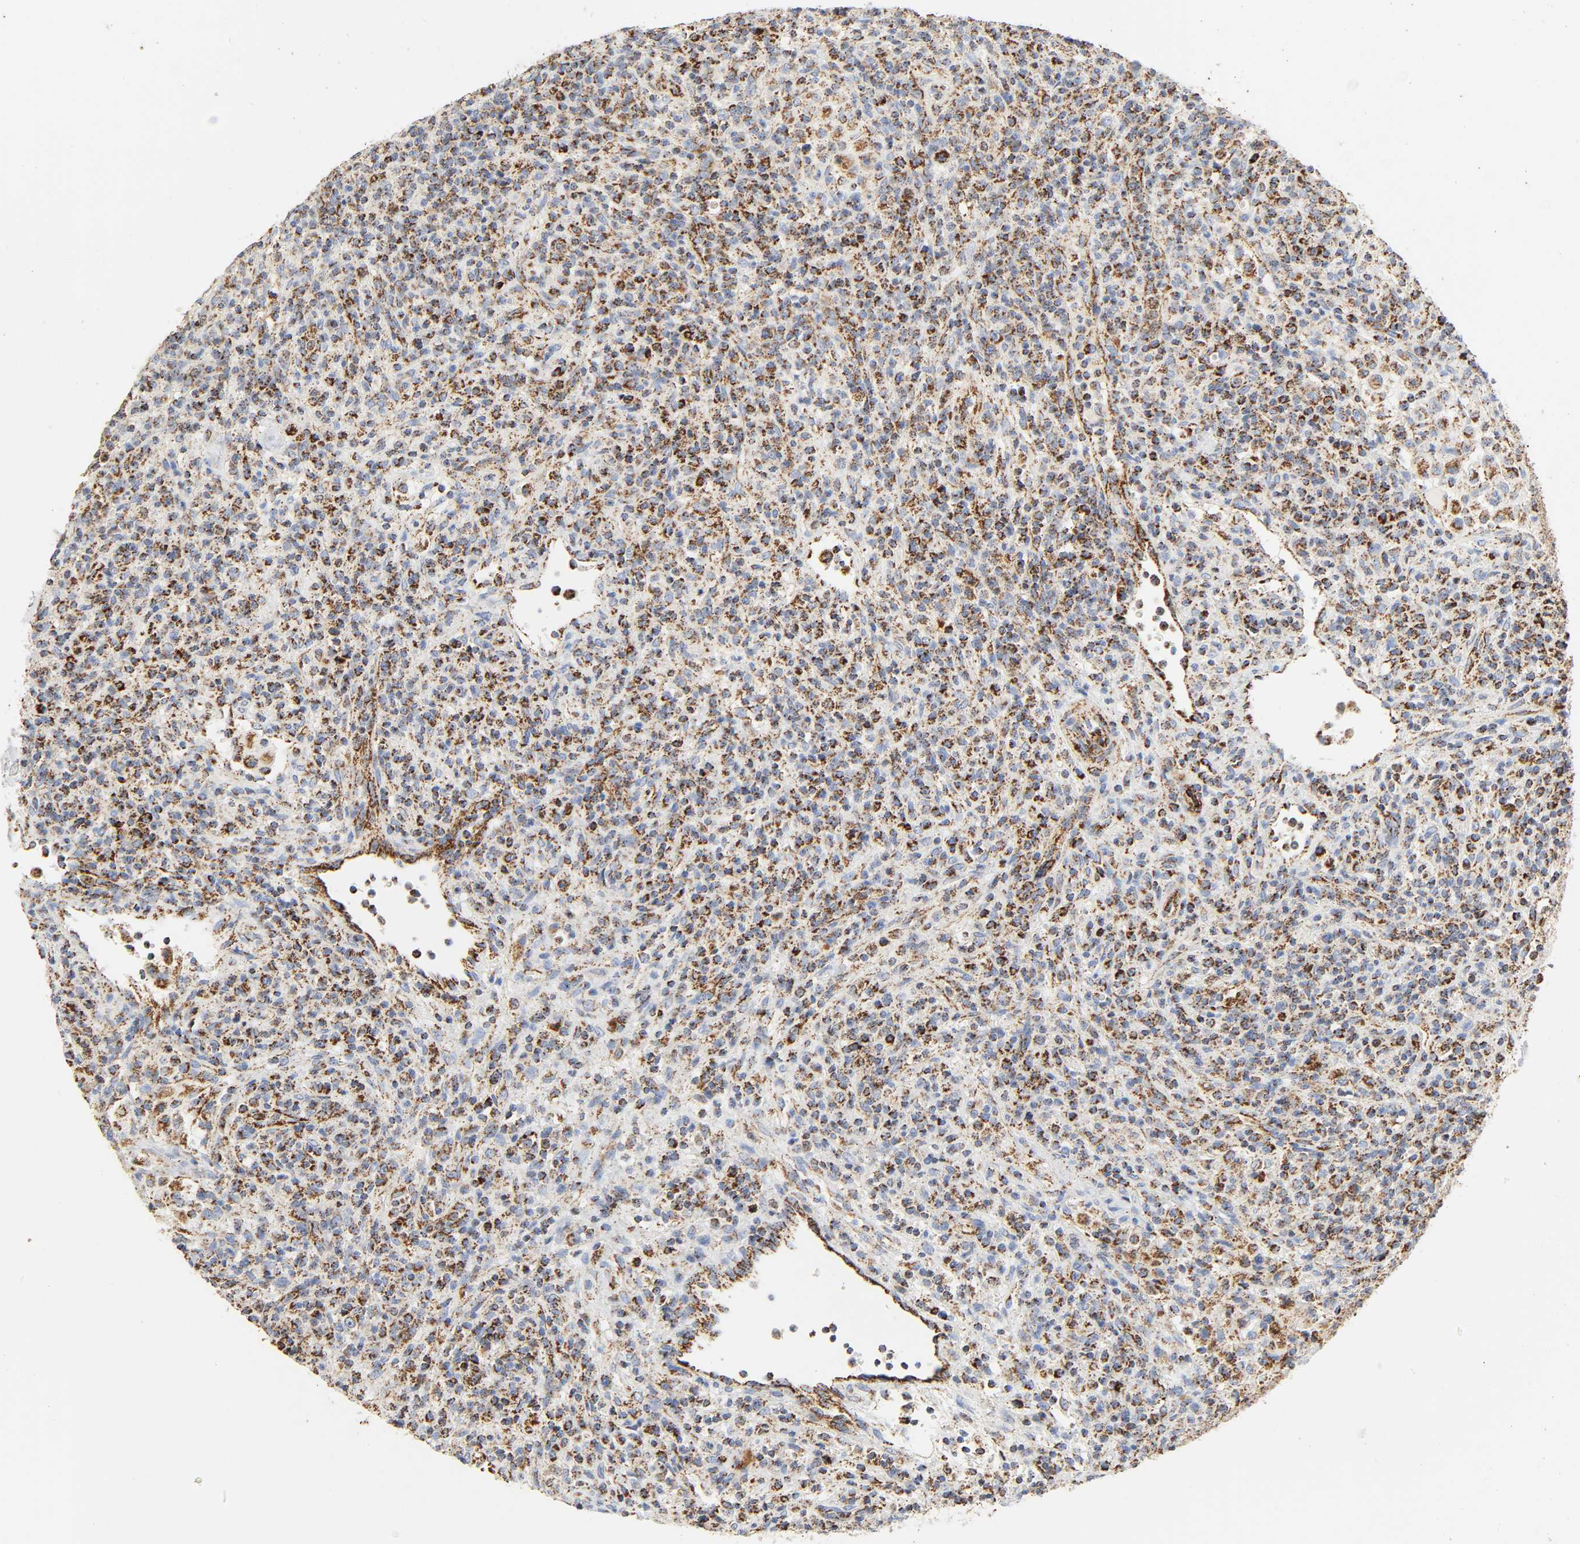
{"staining": {"intensity": "moderate", "quantity": ">75%", "location": "cytoplasmic/membranous"}, "tissue": "lymphoma", "cell_type": "Tumor cells", "image_type": "cancer", "snomed": [{"axis": "morphology", "description": "Hodgkin's disease, NOS"}, {"axis": "topography", "description": "Lymph node"}], "caption": "Tumor cells reveal moderate cytoplasmic/membranous positivity in approximately >75% of cells in lymphoma. Using DAB (3,3'-diaminobenzidine) (brown) and hematoxylin (blue) stains, captured at high magnification using brightfield microscopy.", "gene": "ACAT1", "patient": {"sex": "male", "age": 65}}